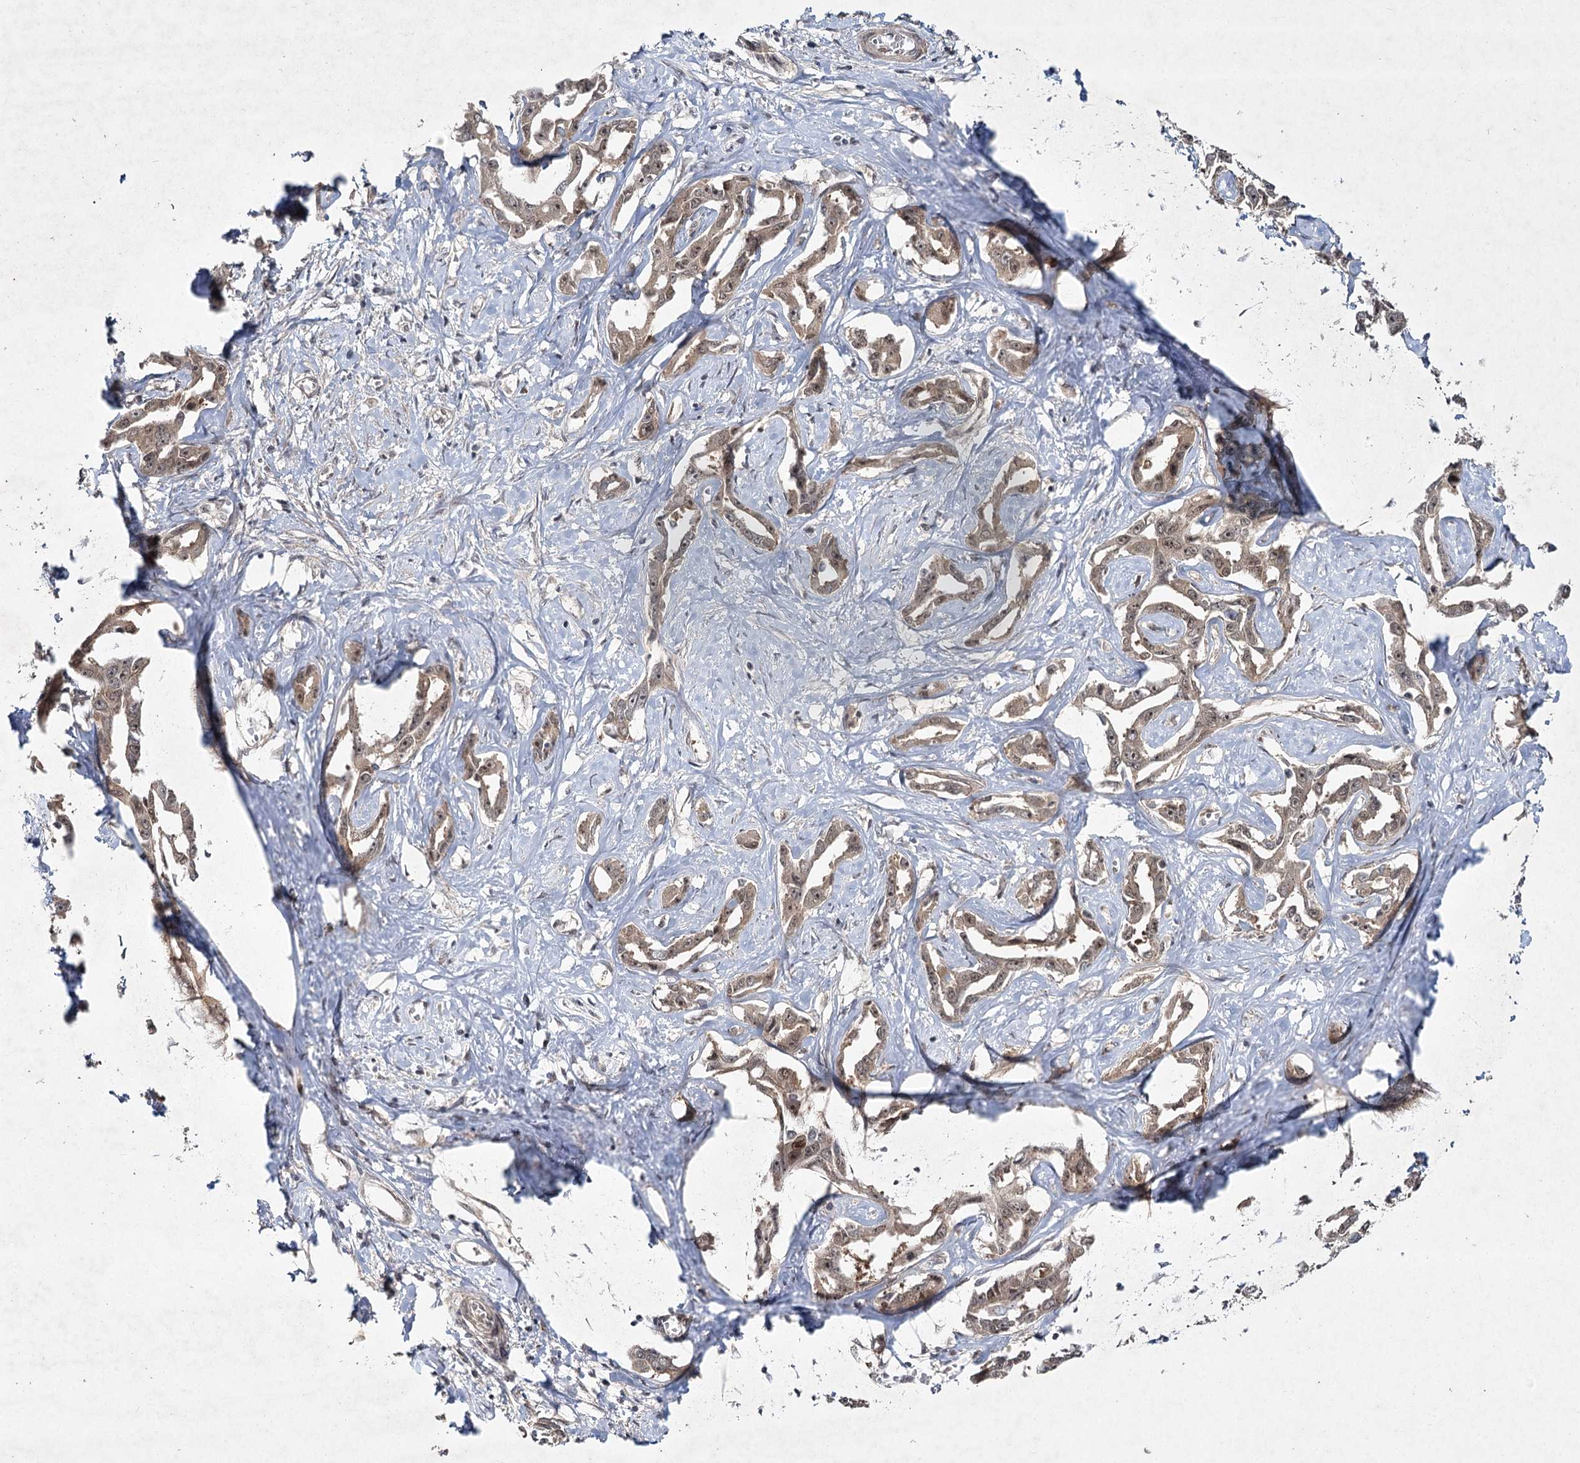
{"staining": {"intensity": "weak", "quantity": ">75%", "location": "cytoplasmic/membranous,nuclear"}, "tissue": "liver cancer", "cell_type": "Tumor cells", "image_type": "cancer", "snomed": [{"axis": "morphology", "description": "Cholangiocarcinoma"}, {"axis": "topography", "description": "Liver"}], "caption": "An image showing weak cytoplasmic/membranous and nuclear staining in approximately >75% of tumor cells in liver cholangiocarcinoma, as visualized by brown immunohistochemical staining.", "gene": "DCUN1D4", "patient": {"sex": "male", "age": 59}}